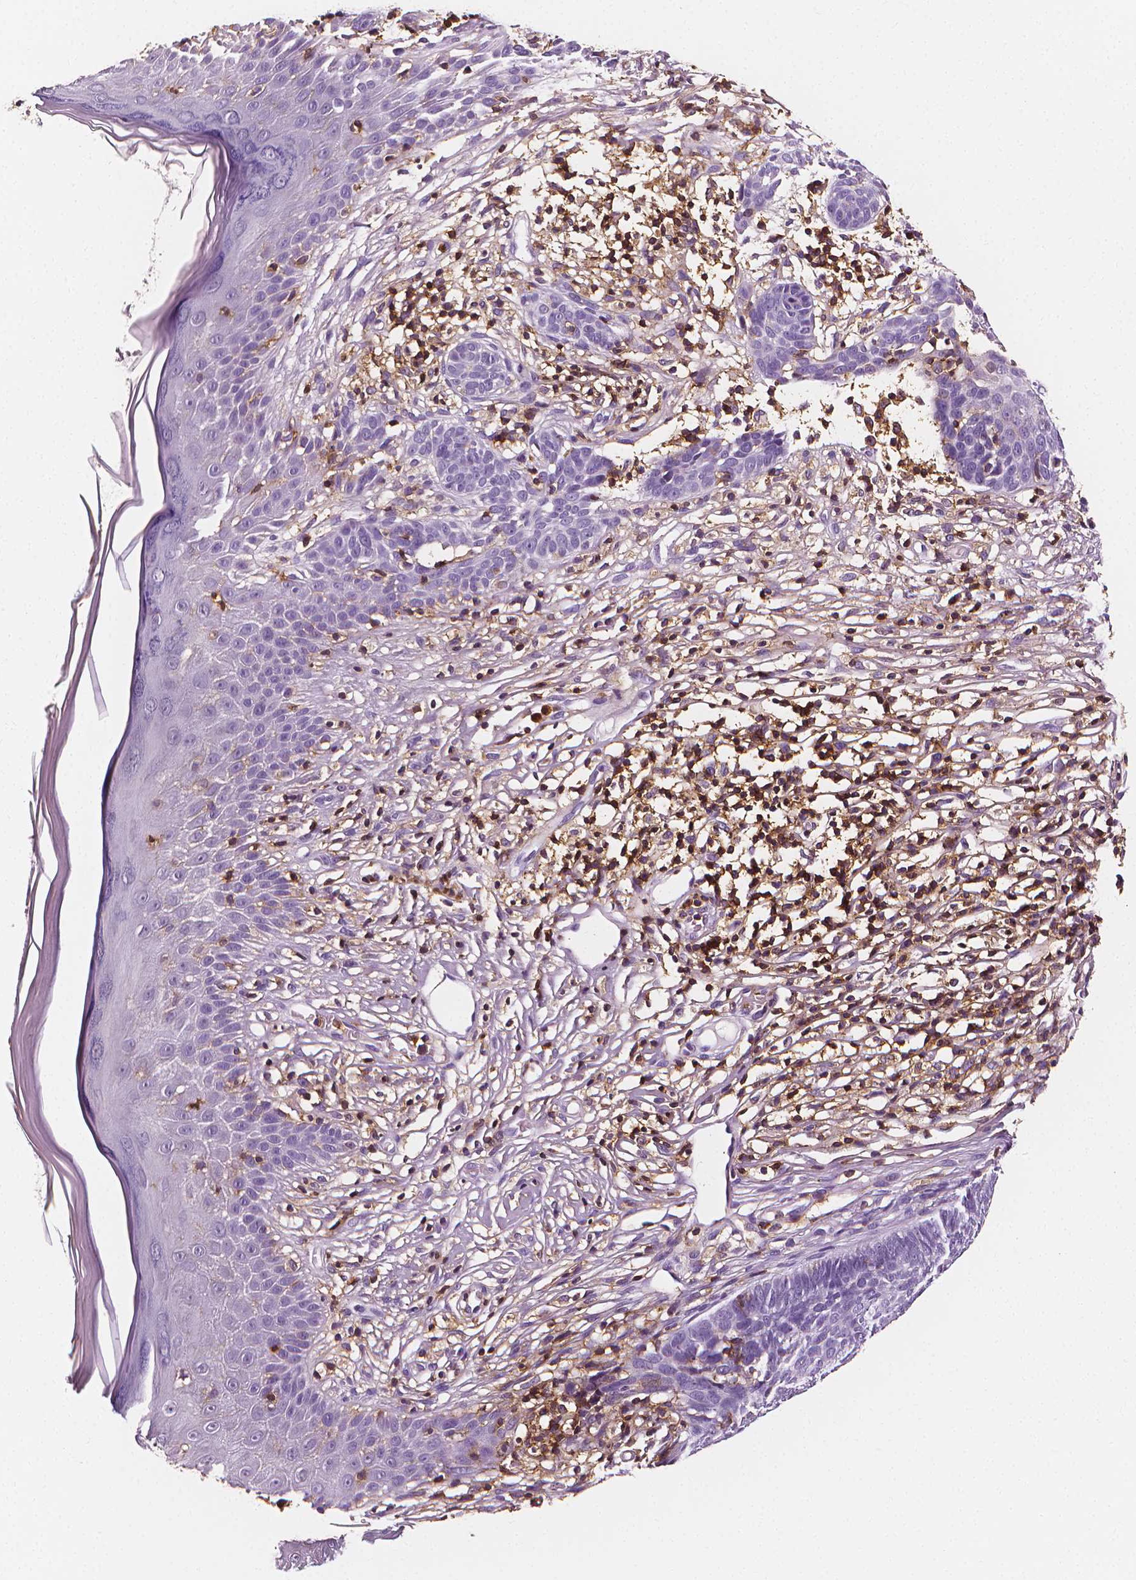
{"staining": {"intensity": "negative", "quantity": "none", "location": "none"}, "tissue": "skin cancer", "cell_type": "Tumor cells", "image_type": "cancer", "snomed": [{"axis": "morphology", "description": "Basal cell carcinoma"}, {"axis": "topography", "description": "Skin"}], "caption": "This is an IHC photomicrograph of skin cancer. There is no staining in tumor cells.", "gene": "PTPRC", "patient": {"sex": "male", "age": 85}}